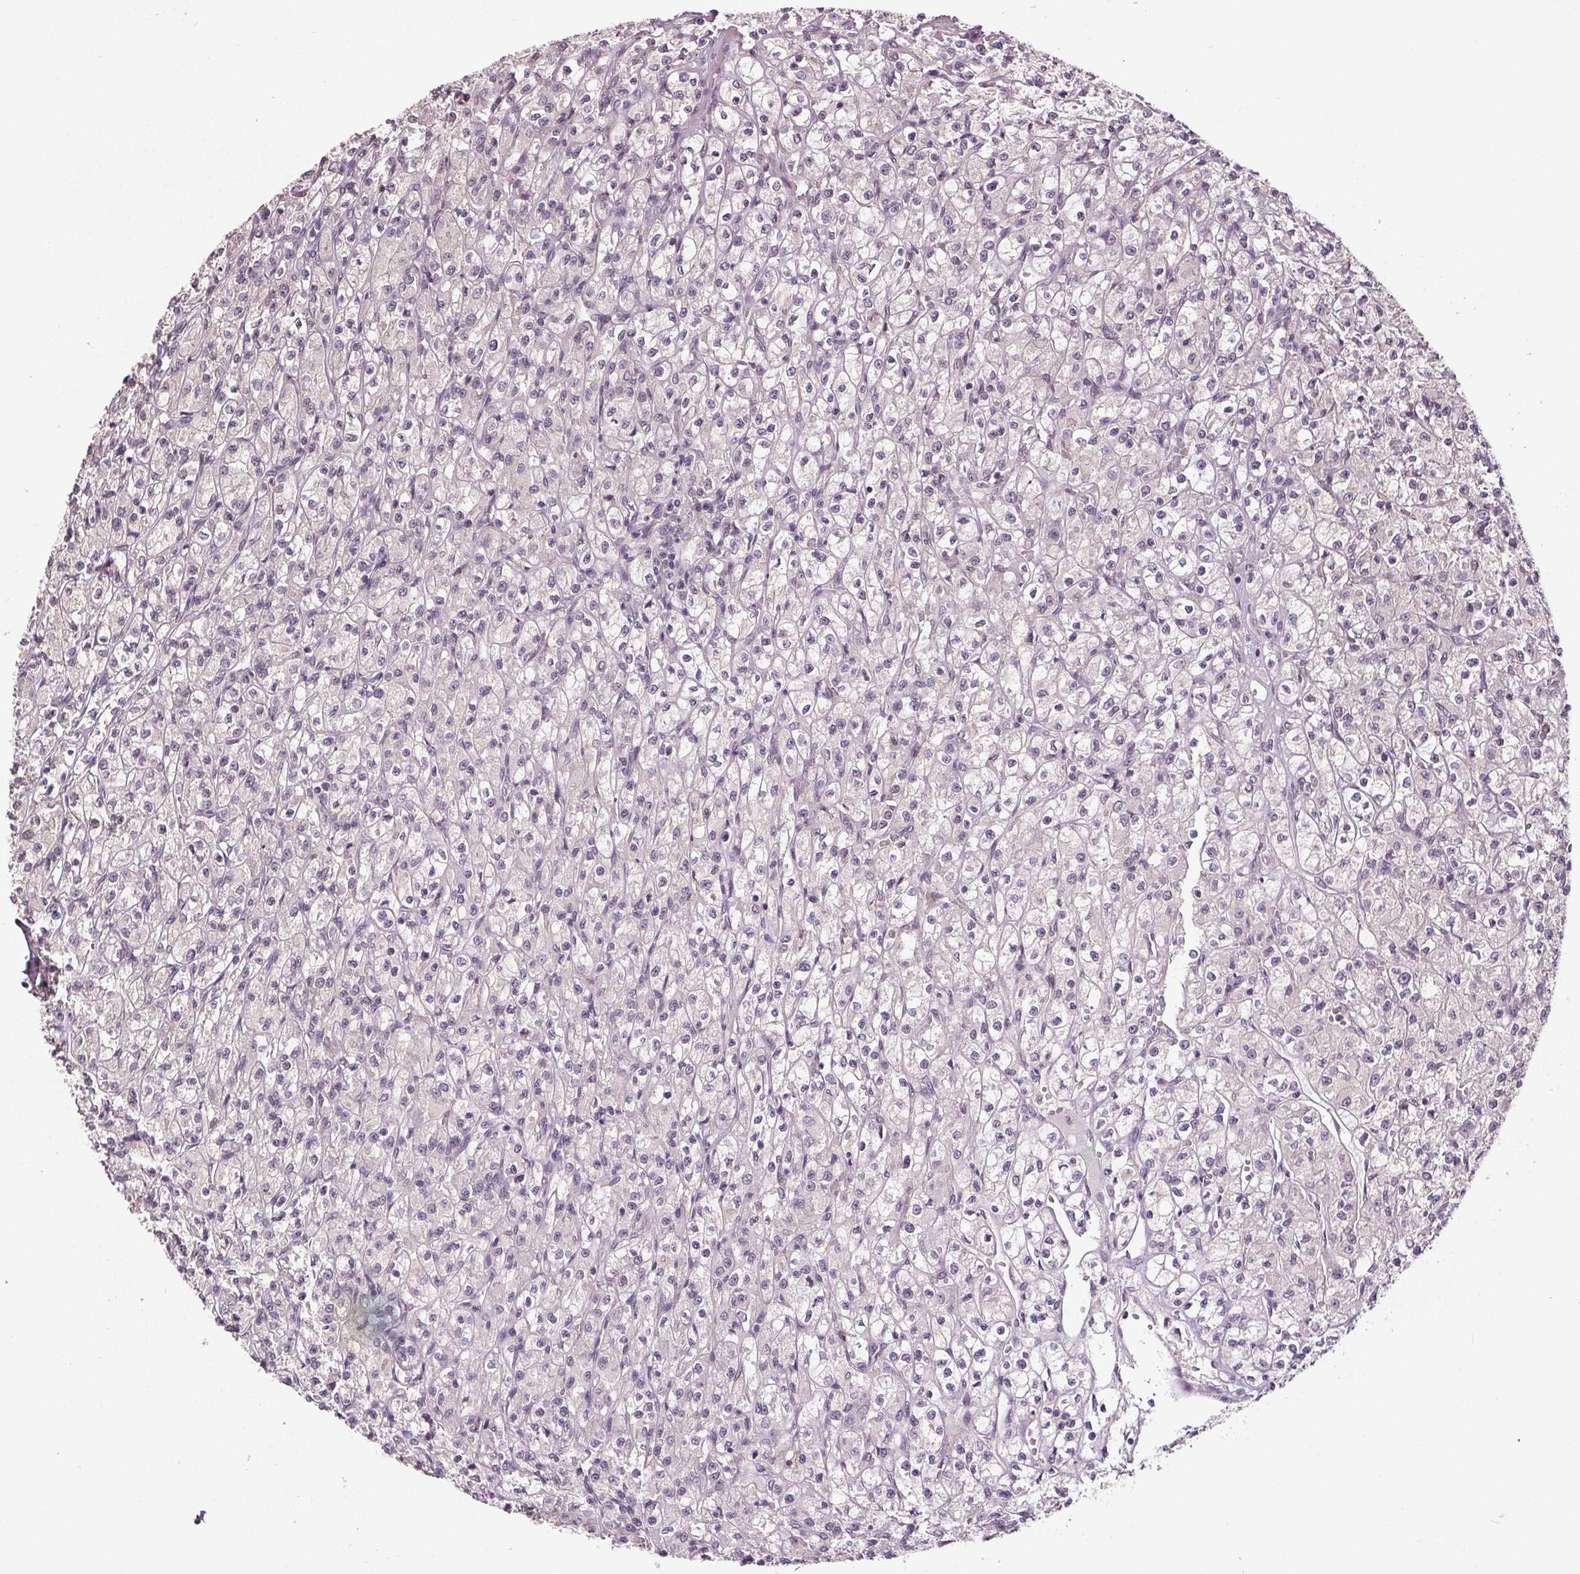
{"staining": {"intensity": "negative", "quantity": "none", "location": "none"}, "tissue": "renal cancer", "cell_type": "Tumor cells", "image_type": "cancer", "snomed": [{"axis": "morphology", "description": "Adenocarcinoma, NOS"}, {"axis": "topography", "description": "Kidney"}], "caption": "Immunohistochemistry histopathology image of neoplastic tissue: human renal cancer (adenocarcinoma) stained with DAB (3,3'-diaminobenzidine) exhibits no significant protein expression in tumor cells.", "gene": "EPHB3", "patient": {"sex": "female", "age": 70}}